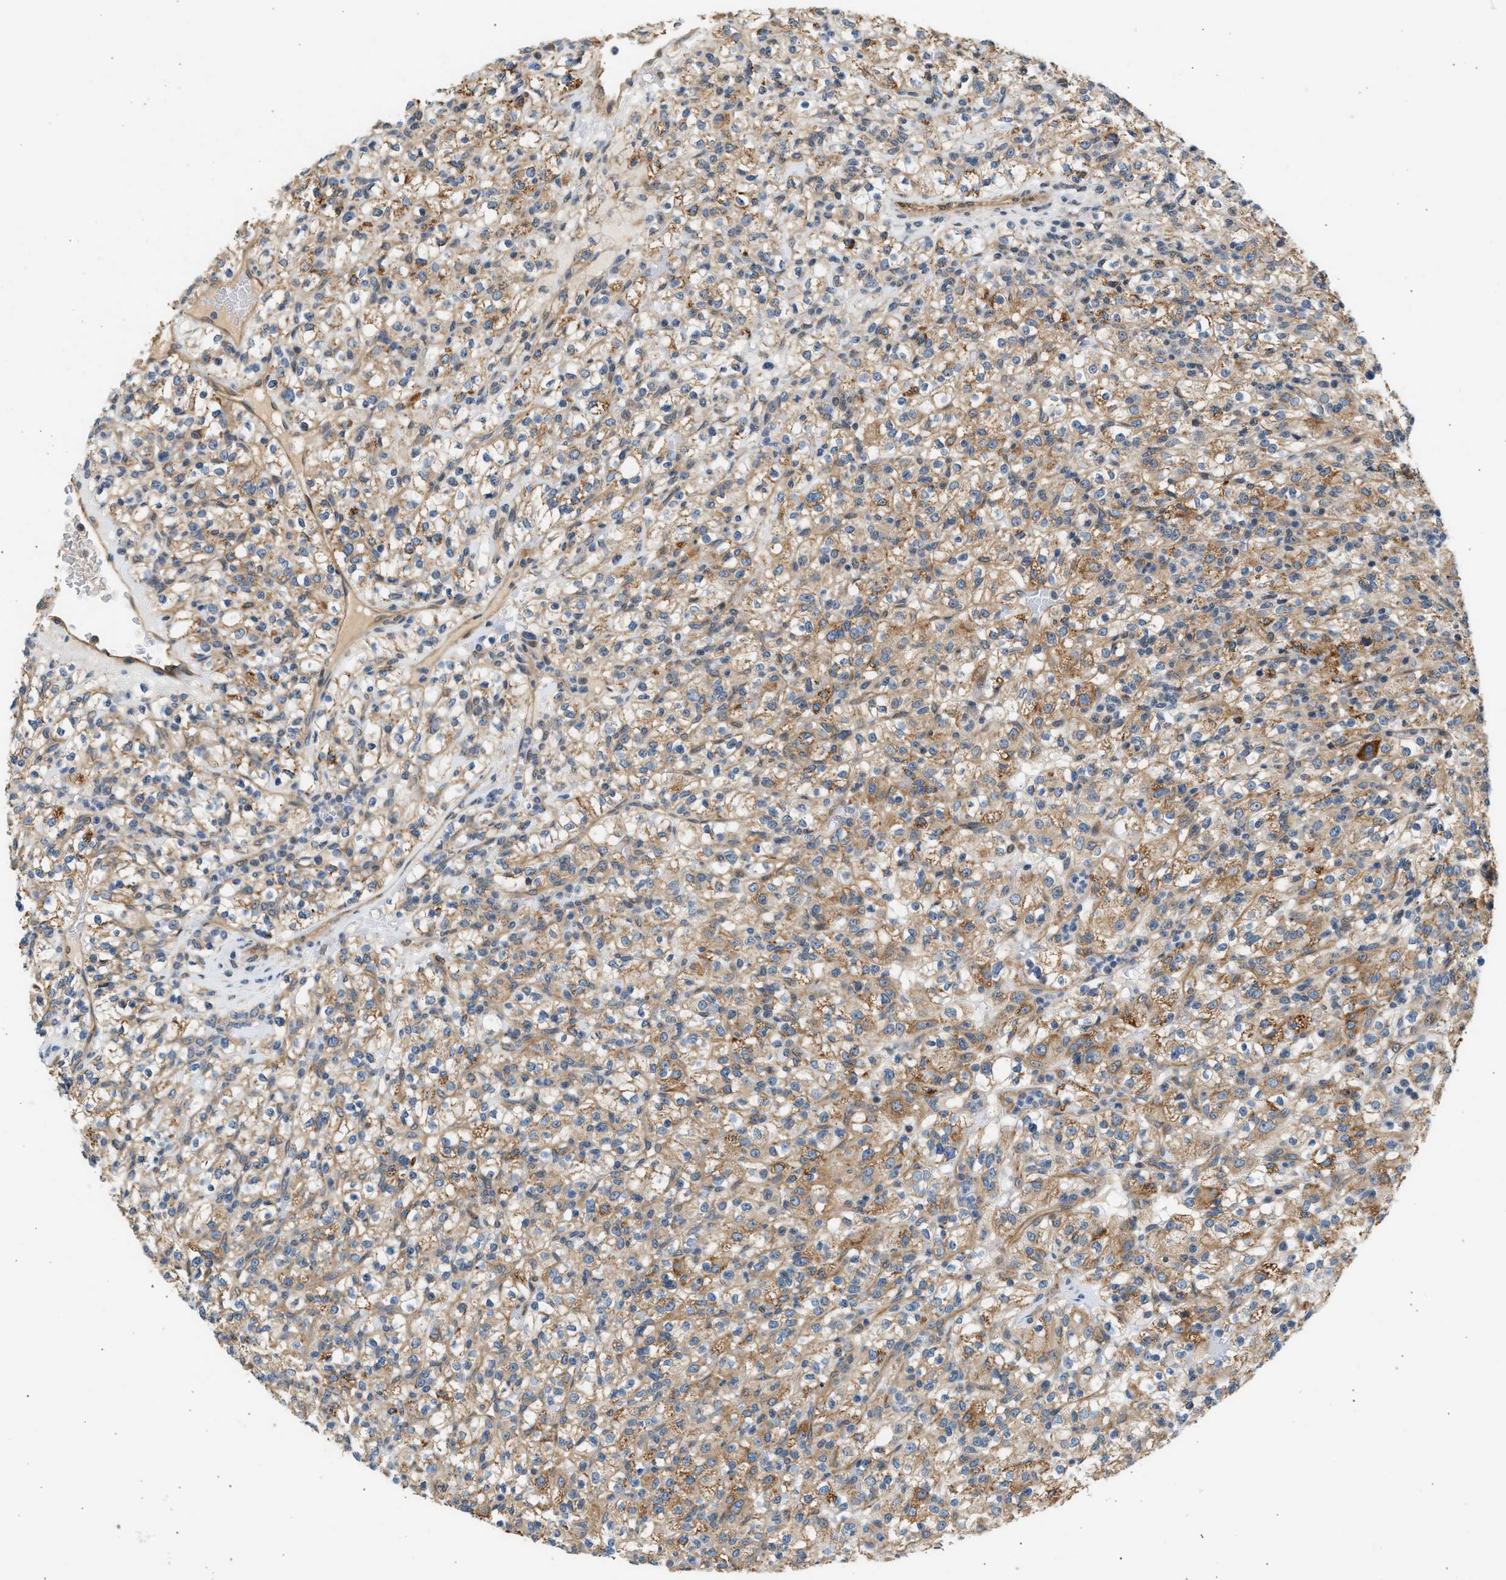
{"staining": {"intensity": "moderate", "quantity": ">75%", "location": "cytoplasmic/membranous"}, "tissue": "renal cancer", "cell_type": "Tumor cells", "image_type": "cancer", "snomed": [{"axis": "morphology", "description": "Normal tissue, NOS"}, {"axis": "morphology", "description": "Adenocarcinoma, NOS"}, {"axis": "topography", "description": "Kidney"}], "caption": "Human renal cancer (adenocarcinoma) stained for a protein (brown) demonstrates moderate cytoplasmic/membranous positive staining in about >75% of tumor cells.", "gene": "WDR31", "patient": {"sex": "female", "age": 72}}